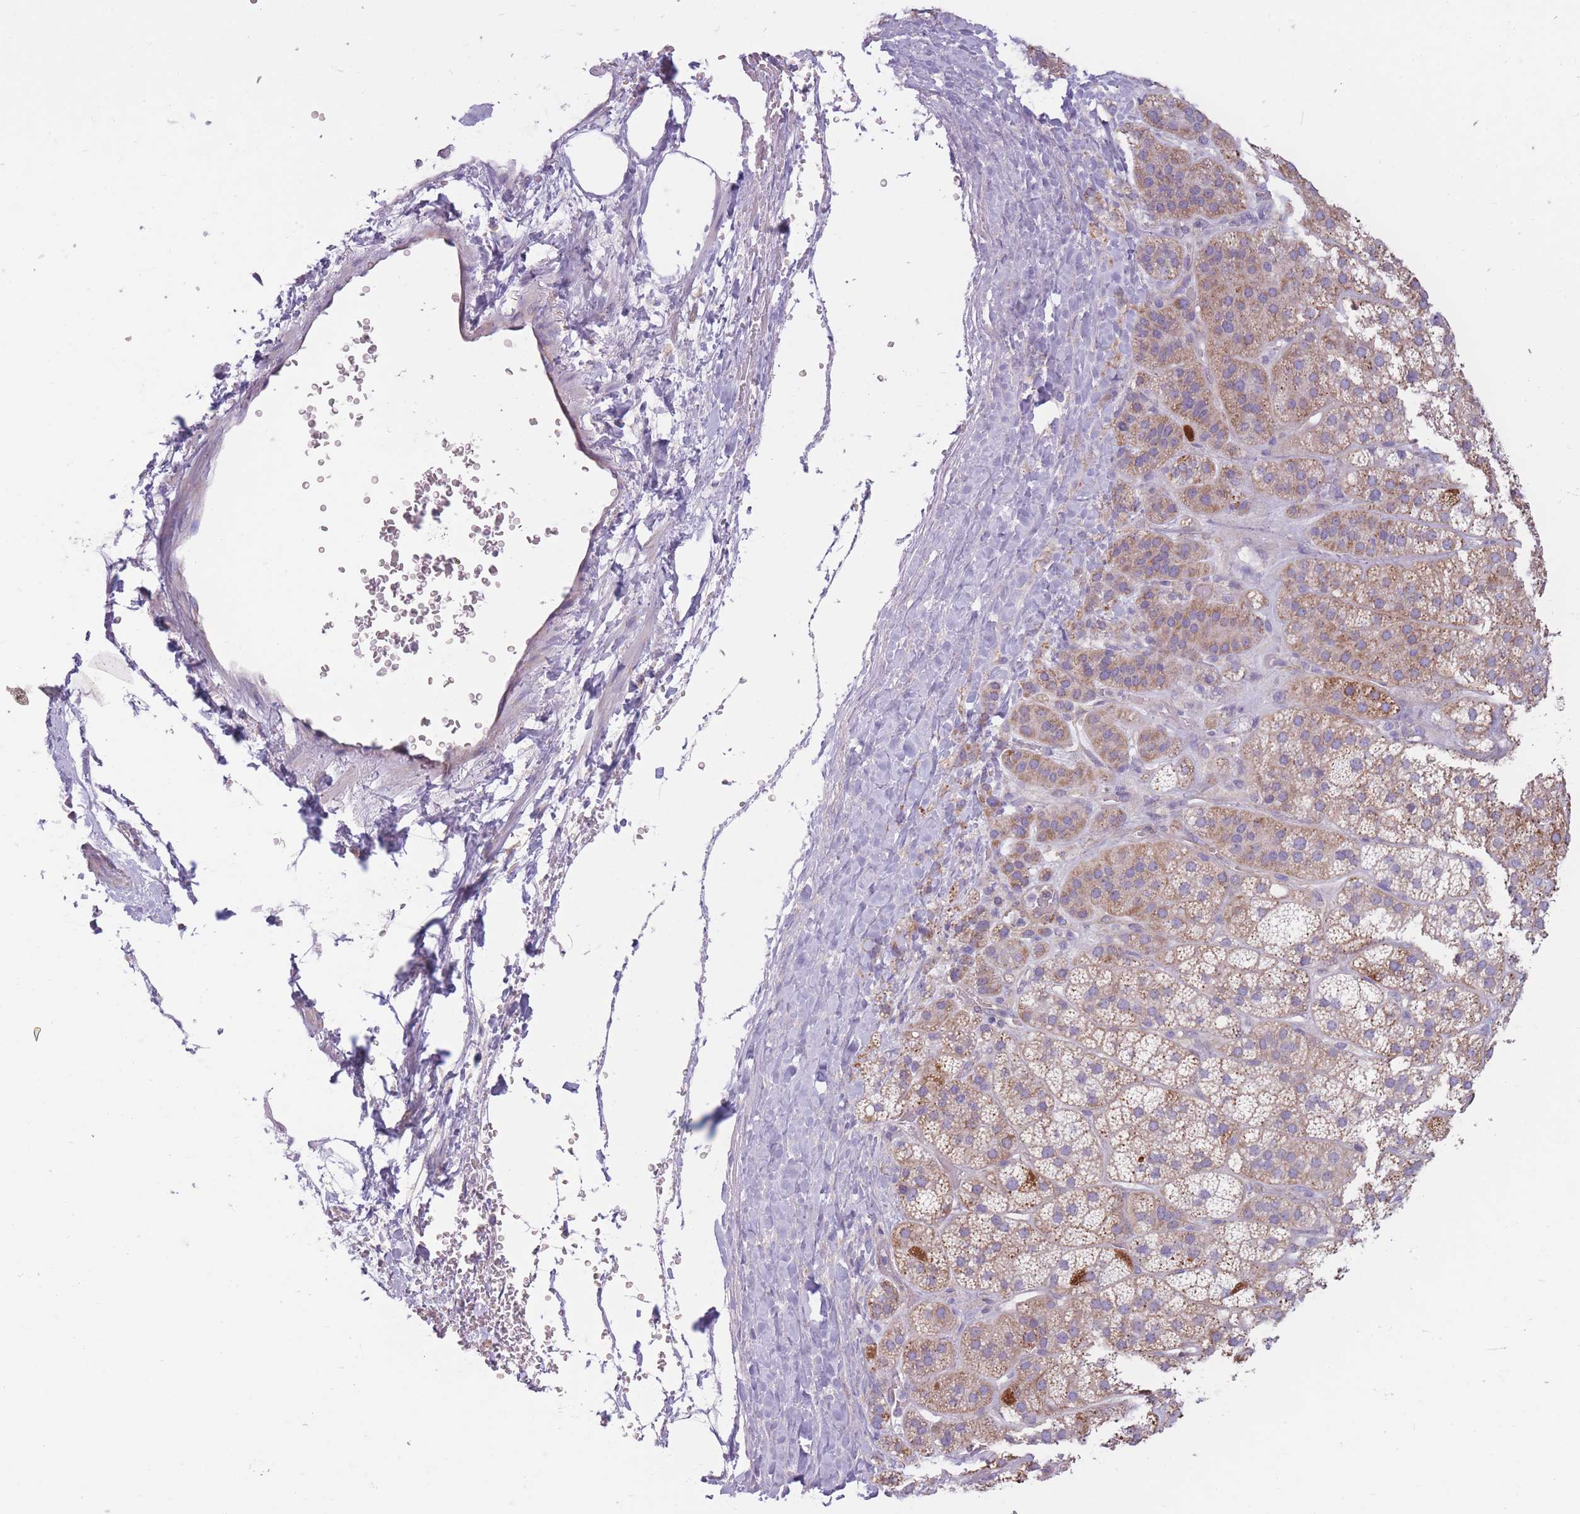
{"staining": {"intensity": "moderate", "quantity": "<25%", "location": "cytoplasmic/membranous"}, "tissue": "adrenal gland", "cell_type": "Glandular cells", "image_type": "normal", "snomed": [{"axis": "morphology", "description": "Normal tissue, NOS"}, {"axis": "topography", "description": "Adrenal gland"}], "caption": "A brown stain shows moderate cytoplasmic/membranous positivity of a protein in glandular cells of normal adrenal gland.", "gene": "SERPINB3", "patient": {"sex": "female", "age": 70}}